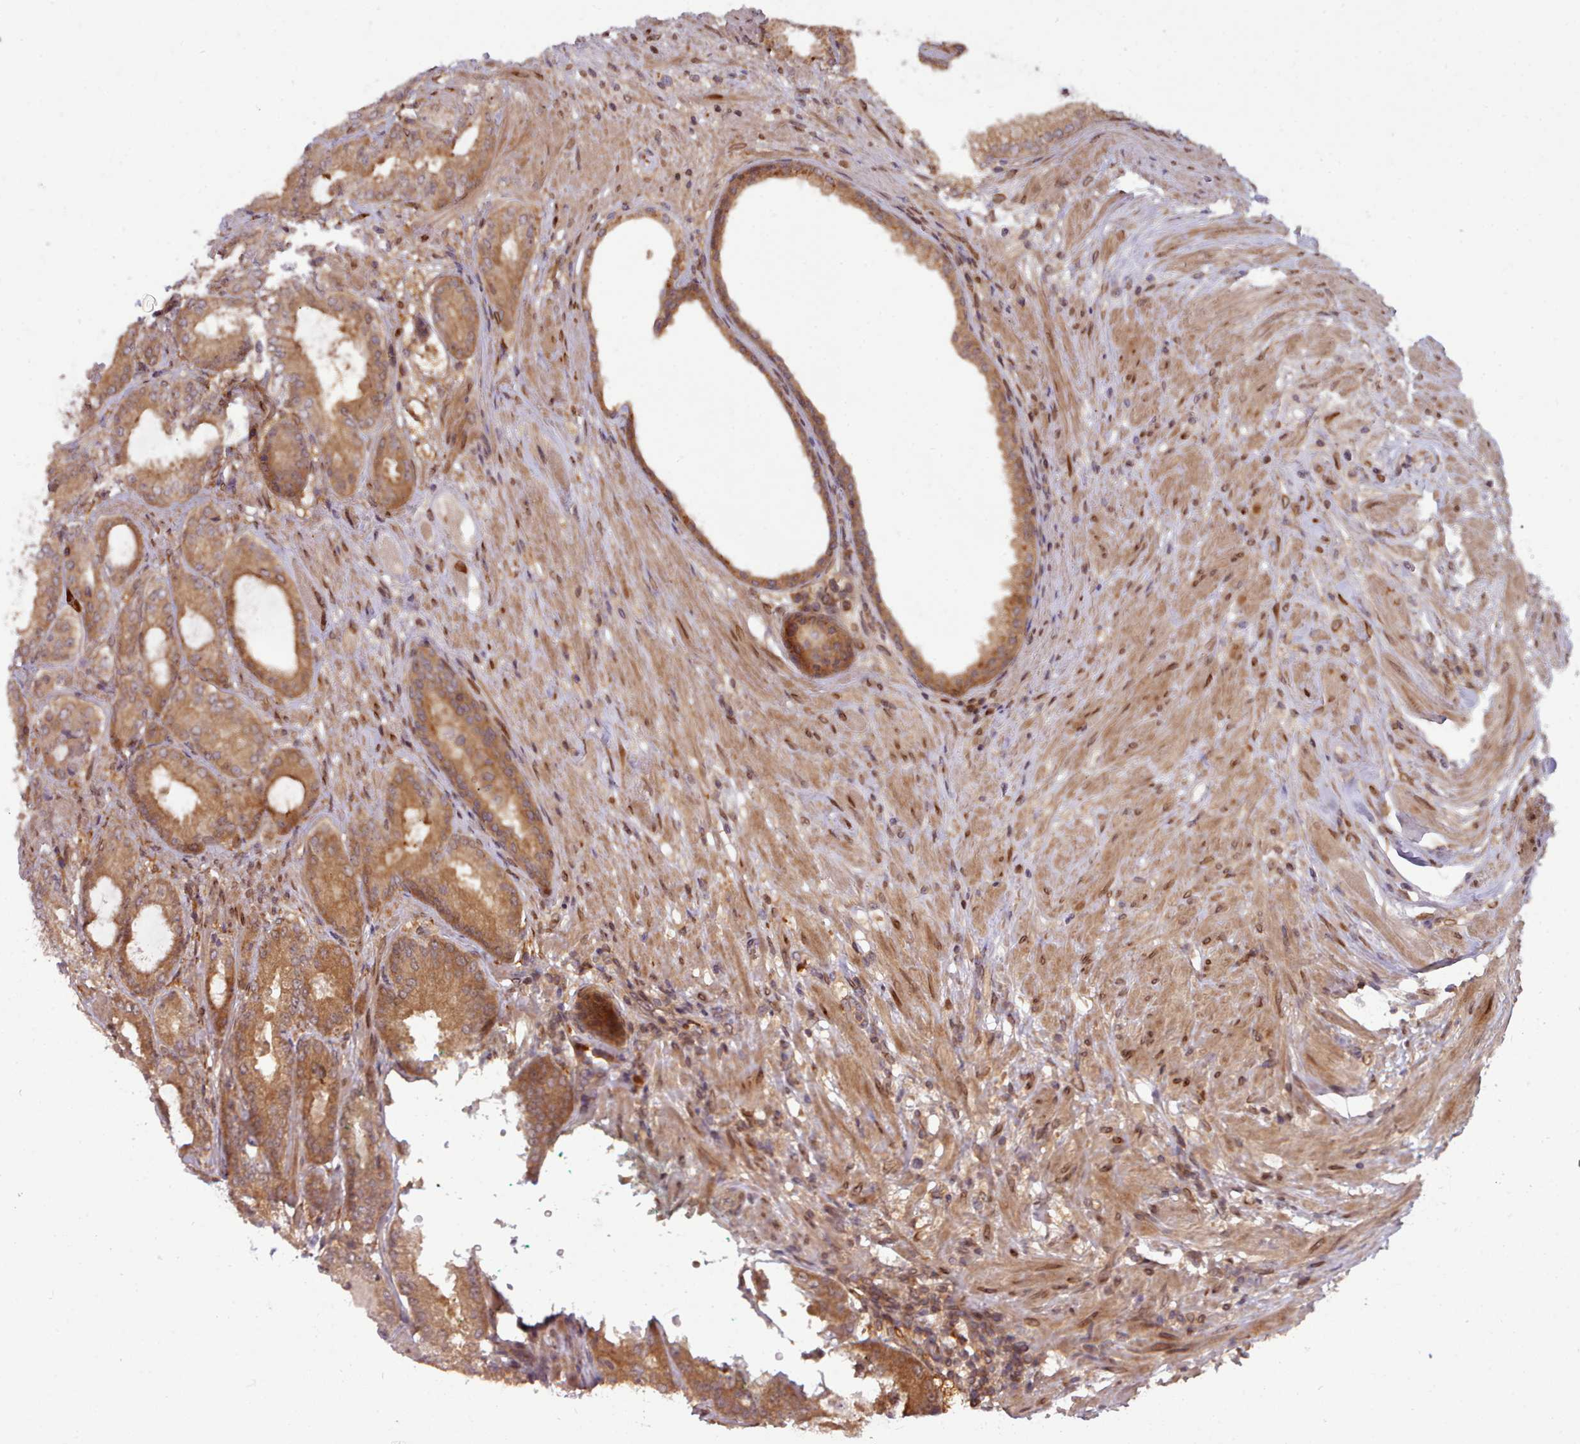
{"staining": {"intensity": "moderate", "quantity": ">75%", "location": "cytoplasmic/membranous"}, "tissue": "prostate cancer", "cell_type": "Tumor cells", "image_type": "cancer", "snomed": [{"axis": "morphology", "description": "Adenocarcinoma, High grade"}, {"axis": "topography", "description": "Prostate"}], "caption": "Protein analysis of prostate high-grade adenocarcinoma tissue shows moderate cytoplasmic/membranous expression in approximately >75% of tumor cells. (DAB (3,3'-diaminobenzidine) = brown stain, brightfield microscopy at high magnification).", "gene": "UBE2G1", "patient": {"sex": "male", "age": 71}}